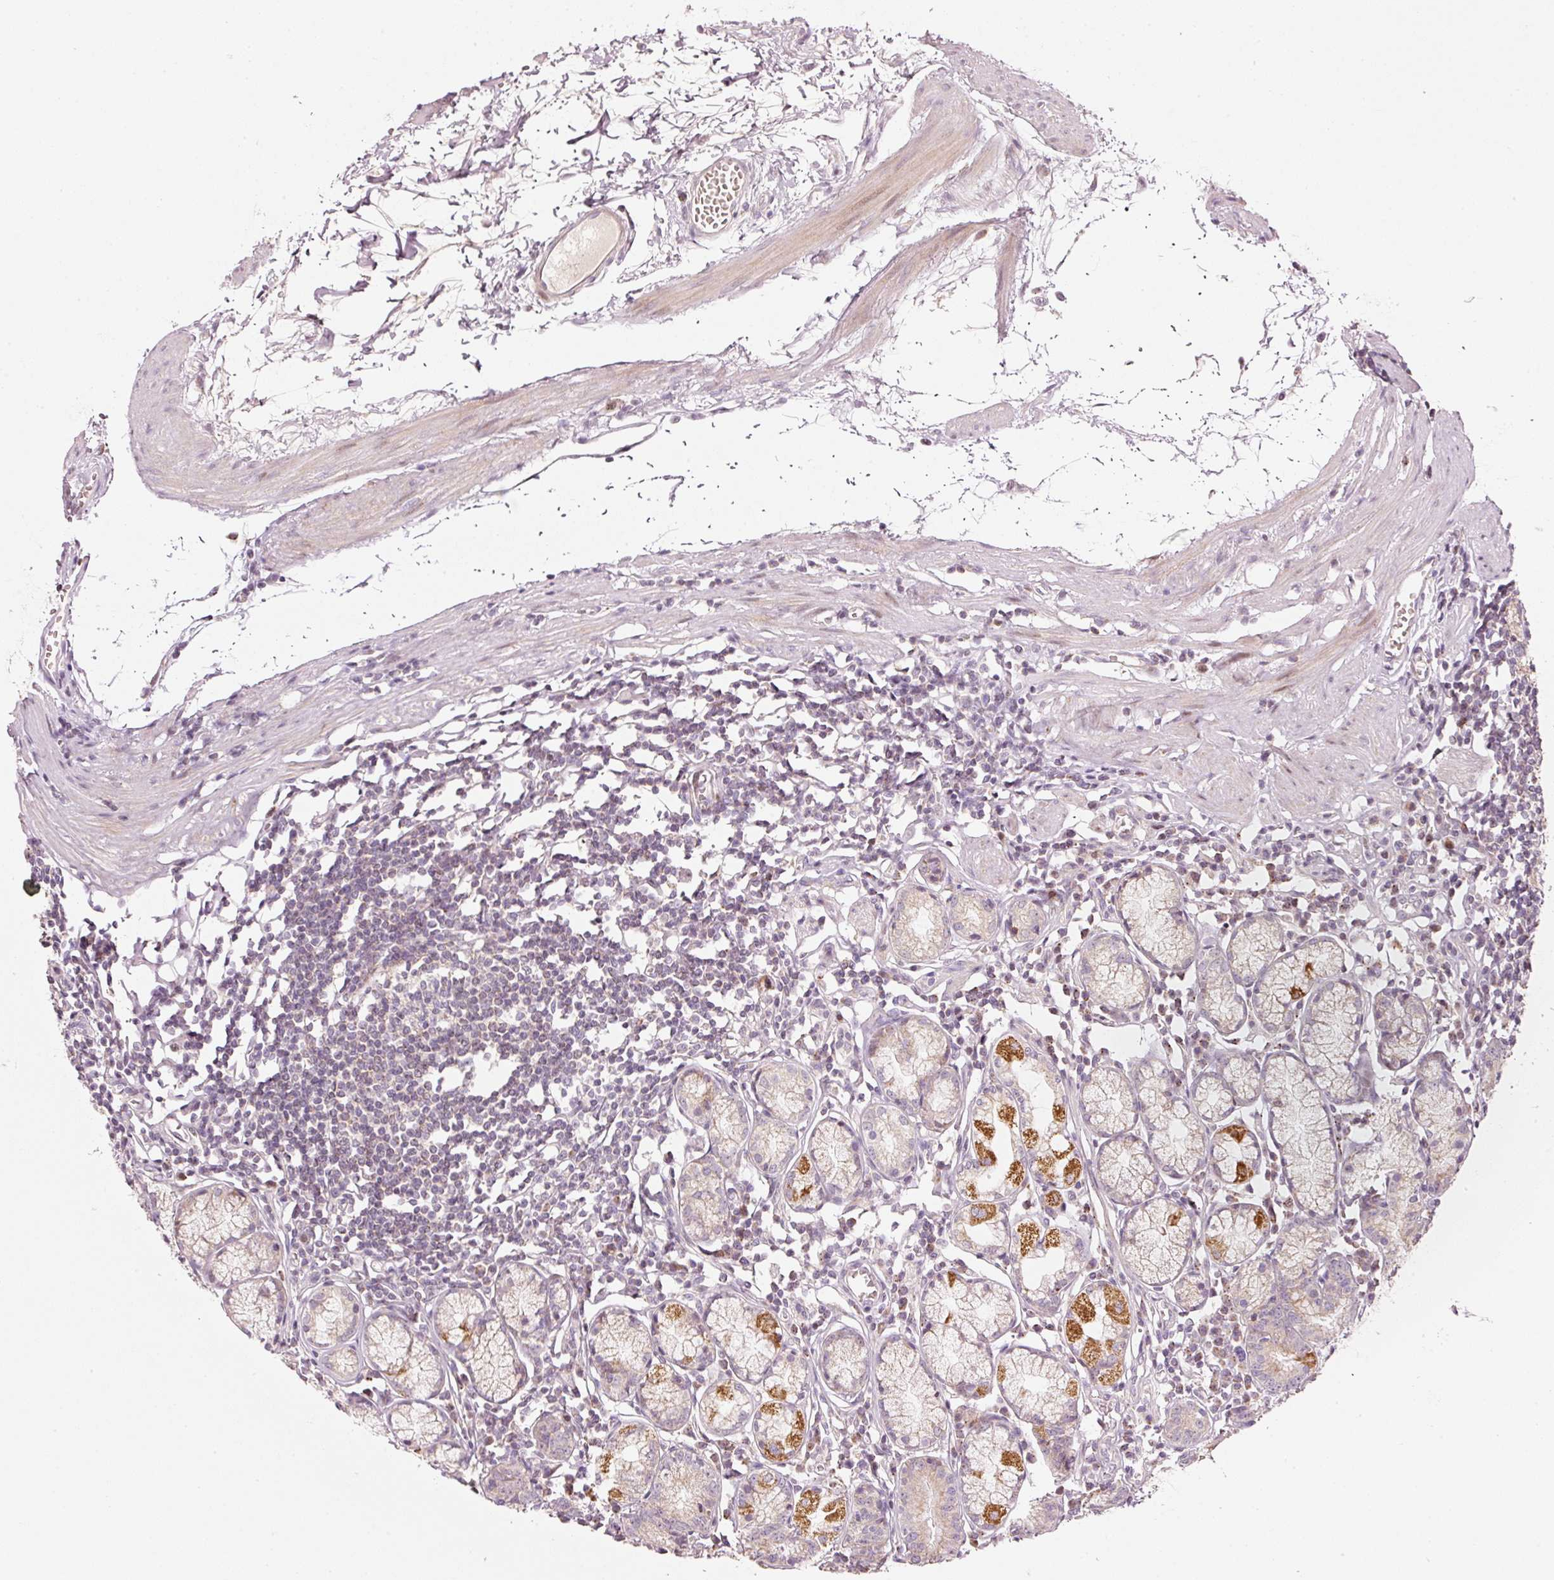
{"staining": {"intensity": "strong", "quantity": "<25%", "location": "cytoplasmic/membranous"}, "tissue": "stomach", "cell_type": "Glandular cells", "image_type": "normal", "snomed": [{"axis": "morphology", "description": "Normal tissue, NOS"}, {"axis": "topography", "description": "Stomach"}], "caption": "This histopathology image reveals normal stomach stained with immunohistochemistry to label a protein in brown. The cytoplasmic/membranous of glandular cells show strong positivity for the protein. Nuclei are counter-stained blue.", "gene": "TOB2", "patient": {"sex": "male", "age": 55}}